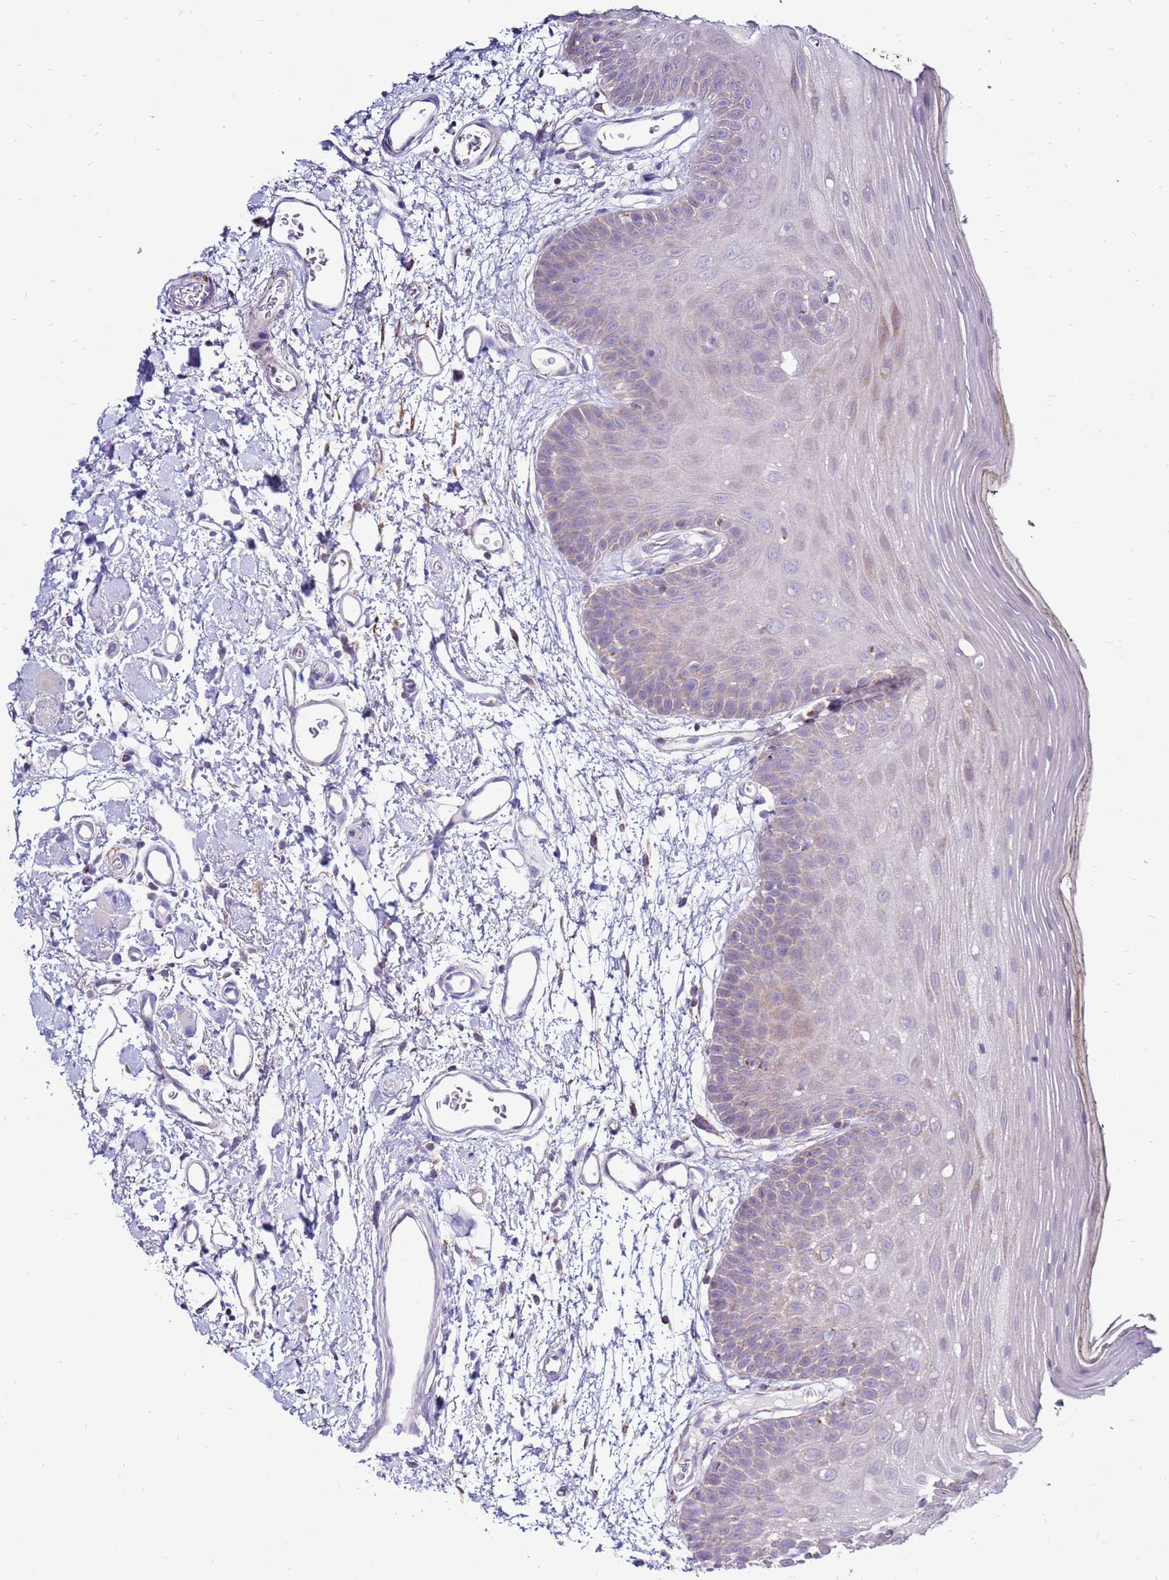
{"staining": {"intensity": "weak", "quantity": "25%-75%", "location": "cytoplasmic/membranous"}, "tissue": "oral mucosa", "cell_type": "Squamous epithelial cells", "image_type": "normal", "snomed": [{"axis": "morphology", "description": "Normal tissue, NOS"}, {"axis": "topography", "description": "Oral tissue"}, {"axis": "topography", "description": "Tounge, NOS"}], "caption": "The micrograph demonstrates staining of normal oral mucosa, revealing weak cytoplasmic/membranous protein staining (brown color) within squamous epithelial cells. Using DAB (3,3'-diaminobenzidine) (brown) and hematoxylin (blue) stains, captured at high magnification using brightfield microscopy.", "gene": "IGF1R", "patient": {"sex": "female", "age": 81}}